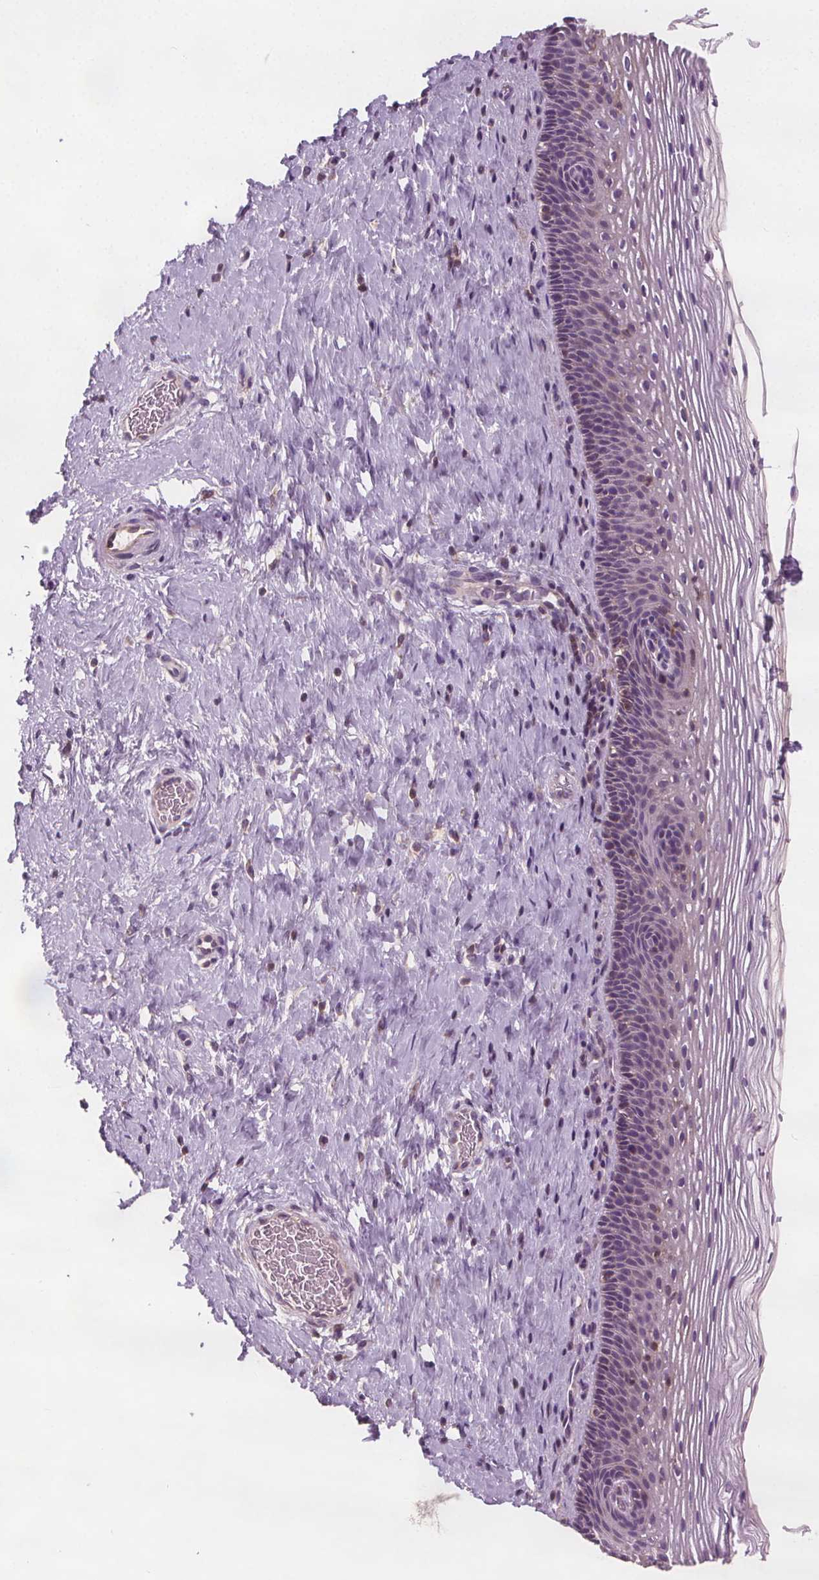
{"staining": {"intensity": "negative", "quantity": "none", "location": "none"}, "tissue": "cervix", "cell_type": "Glandular cells", "image_type": "normal", "snomed": [{"axis": "morphology", "description": "Normal tissue, NOS"}, {"axis": "topography", "description": "Cervix"}], "caption": "This photomicrograph is of unremarkable cervix stained with IHC to label a protein in brown with the nuclei are counter-stained blue. There is no positivity in glandular cells.", "gene": "RAB20", "patient": {"sex": "female", "age": 34}}